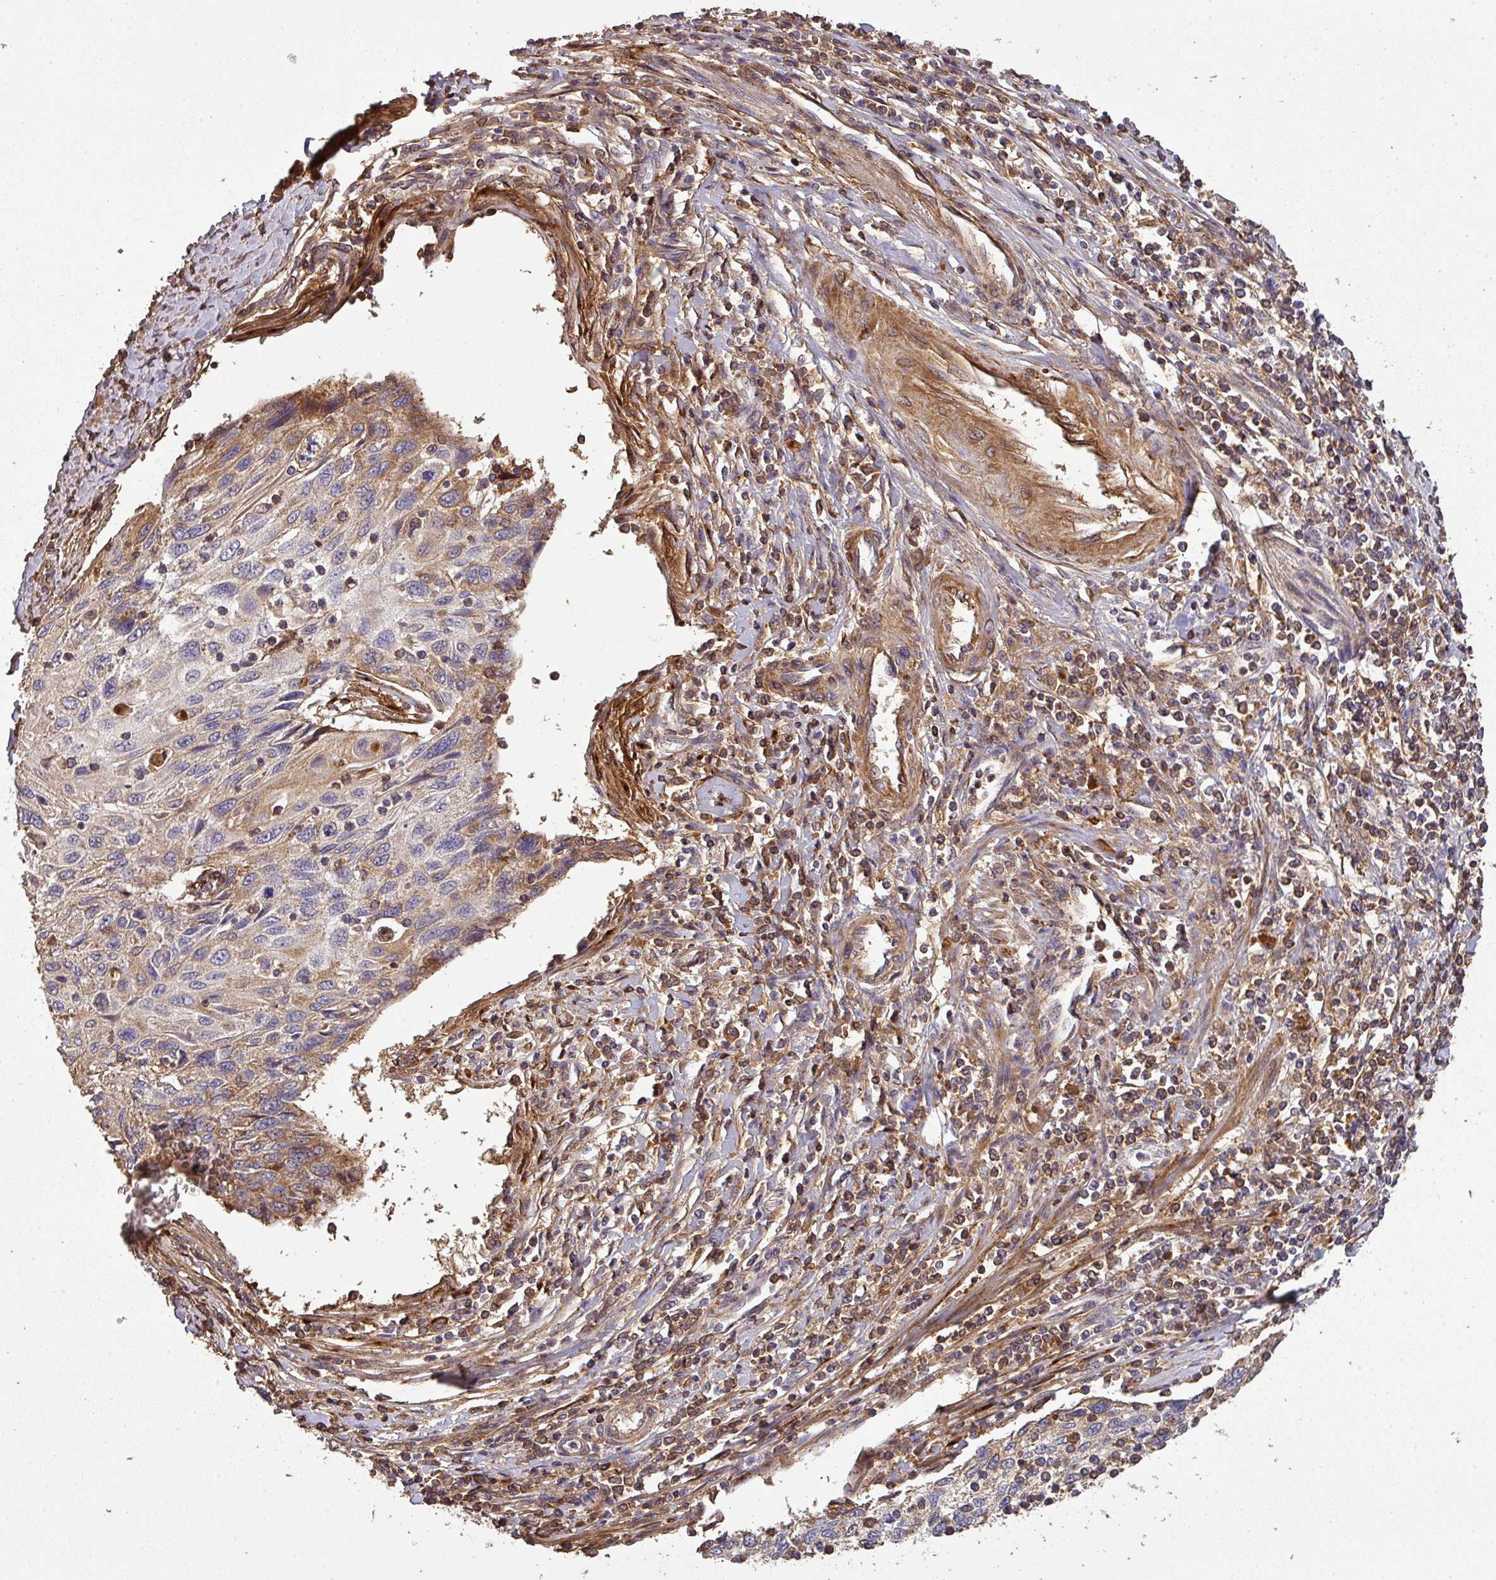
{"staining": {"intensity": "moderate", "quantity": "<25%", "location": "cytoplasmic/membranous"}, "tissue": "cervical cancer", "cell_type": "Tumor cells", "image_type": "cancer", "snomed": [{"axis": "morphology", "description": "Squamous cell carcinoma, NOS"}, {"axis": "topography", "description": "Cervix"}], "caption": "An image showing moderate cytoplasmic/membranous expression in about <25% of tumor cells in cervical squamous cell carcinoma, as visualized by brown immunohistochemical staining.", "gene": "ISLR", "patient": {"sex": "female", "age": 70}}